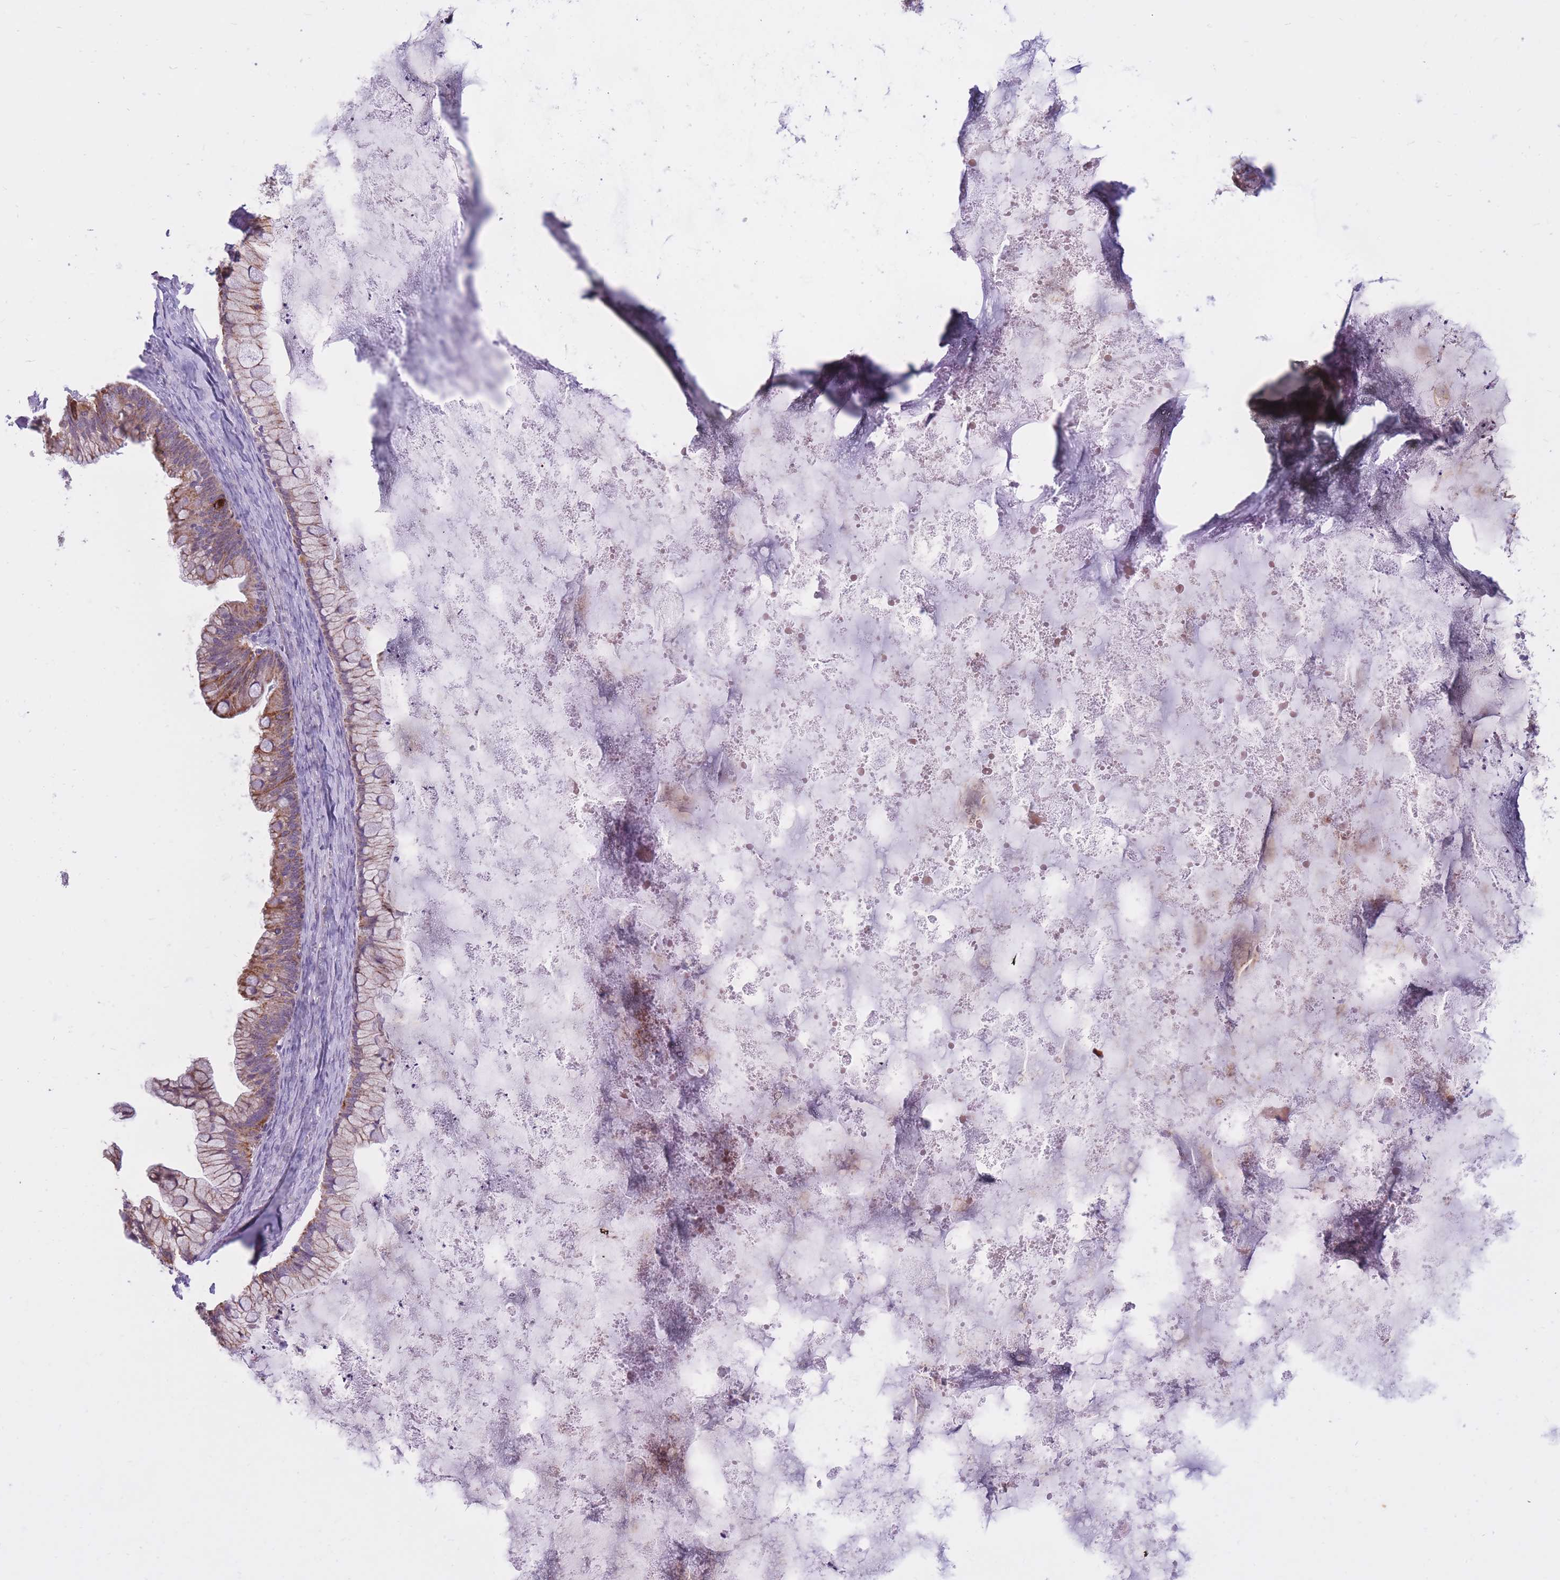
{"staining": {"intensity": "moderate", "quantity": "25%-75%", "location": "cytoplasmic/membranous"}, "tissue": "ovarian cancer", "cell_type": "Tumor cells", "image_type": "cancer", "snomed": [{"axis": "morphology", "description": "Cystadenocarcinoma, mucinous, NOS"}, {"axis": "topography", "description": "Ovary"}], "caption": "Ovarian mucinous cystadenocarcinoma stained with a brown dye reveals moderate cytoplasmic/membranous positive expression in approximately 25%-75% of tumor cells.", "gene": "RNF170", "patient": {"sex": "female", "age": 35}}